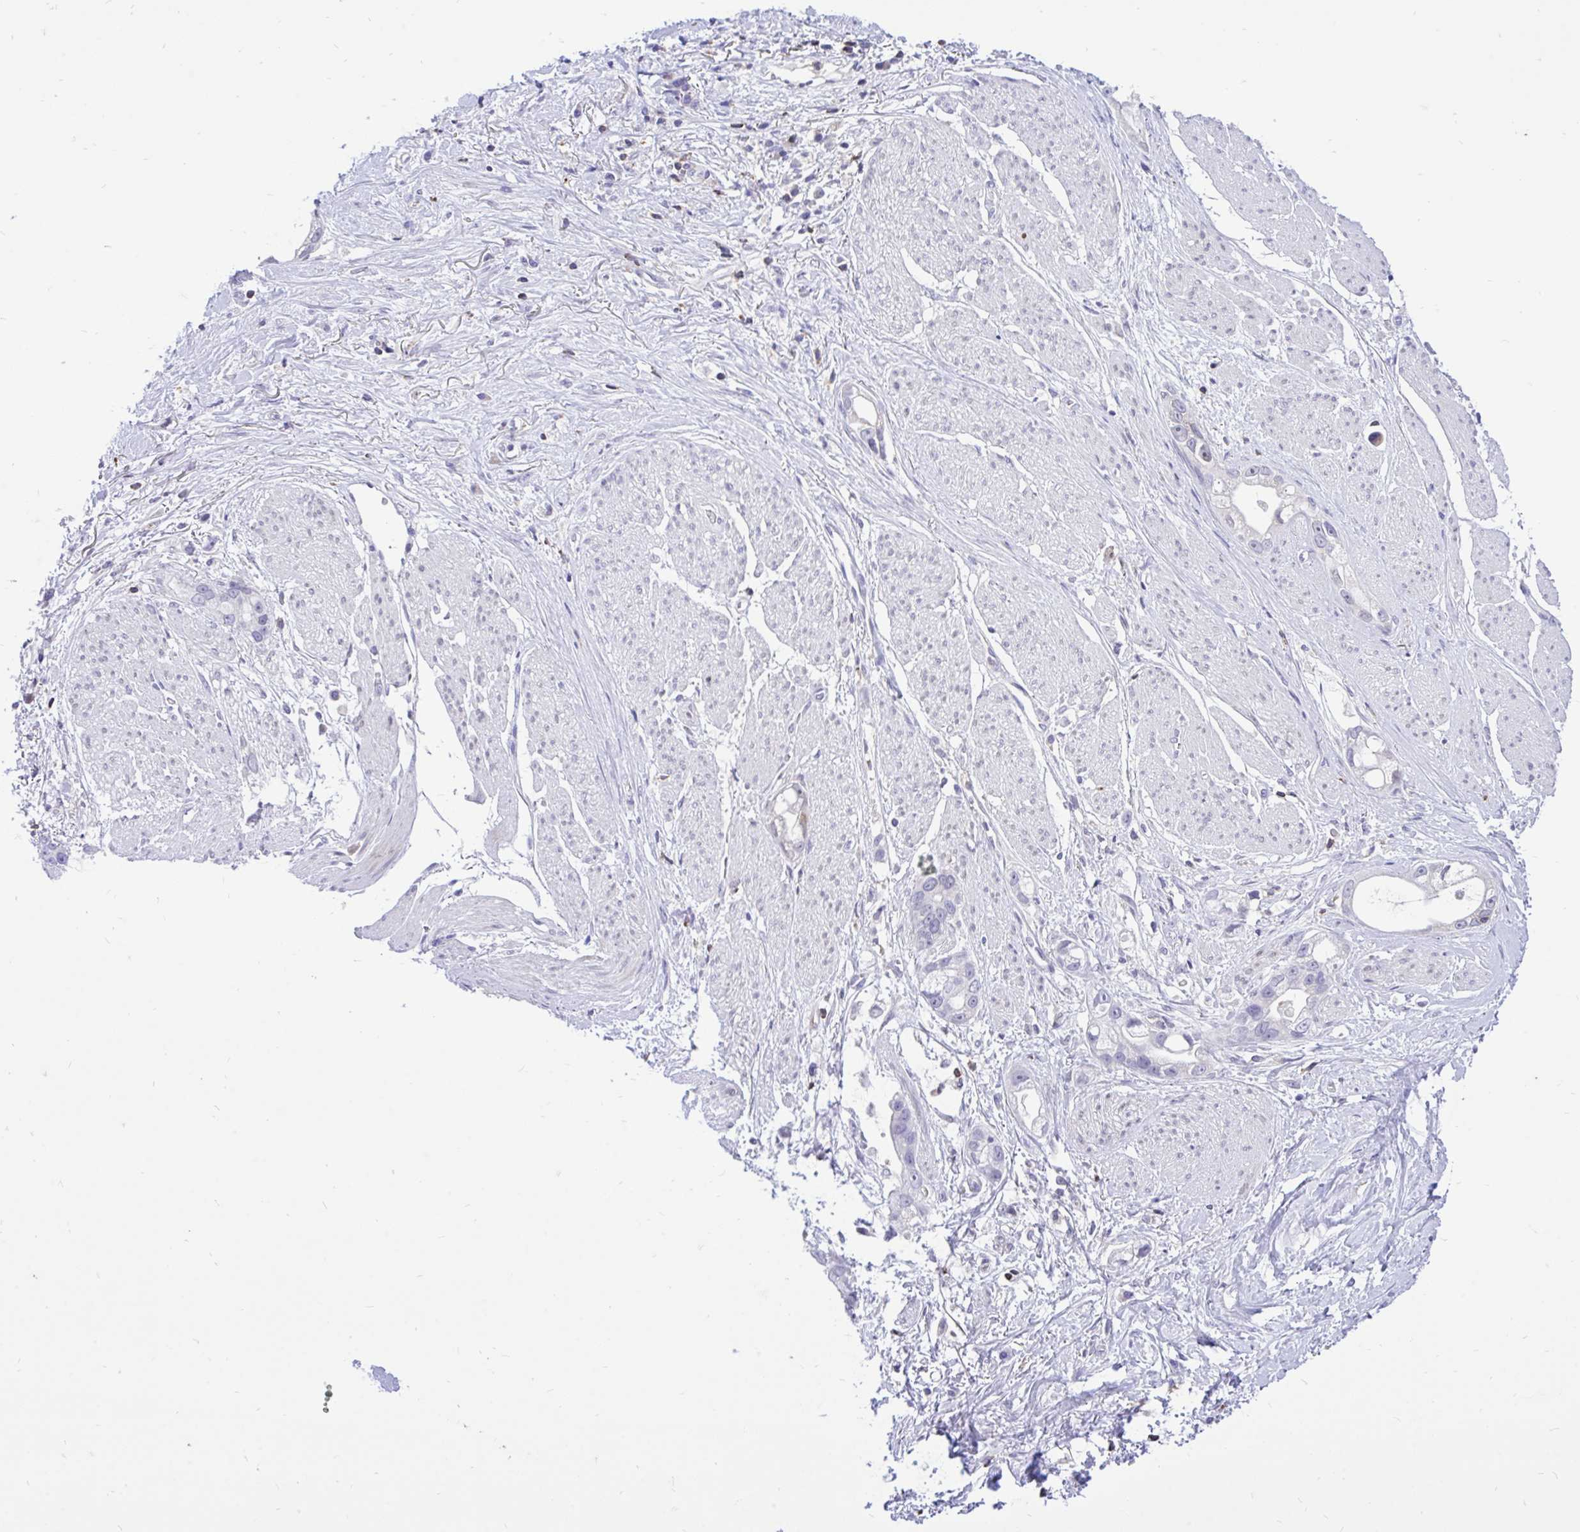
{"staining": {"intensity": "negative", "quantity": "none", "location": "none"}, "tissue": "stomach cancer", "cell_type": "Tumor cells", "image_type": "cancer", "snomed": [{"axis": "morphology", "description": "Adenocarcinoma, NOS"}, {"axis": "topography", "description": "Stomach"}], "caption": "An image of human stomach cancer (adenocarcinoma) is negative for staining in tumor cells.", "gene": "CXCL8", "patient": {"sex": "male", "age": 55}}